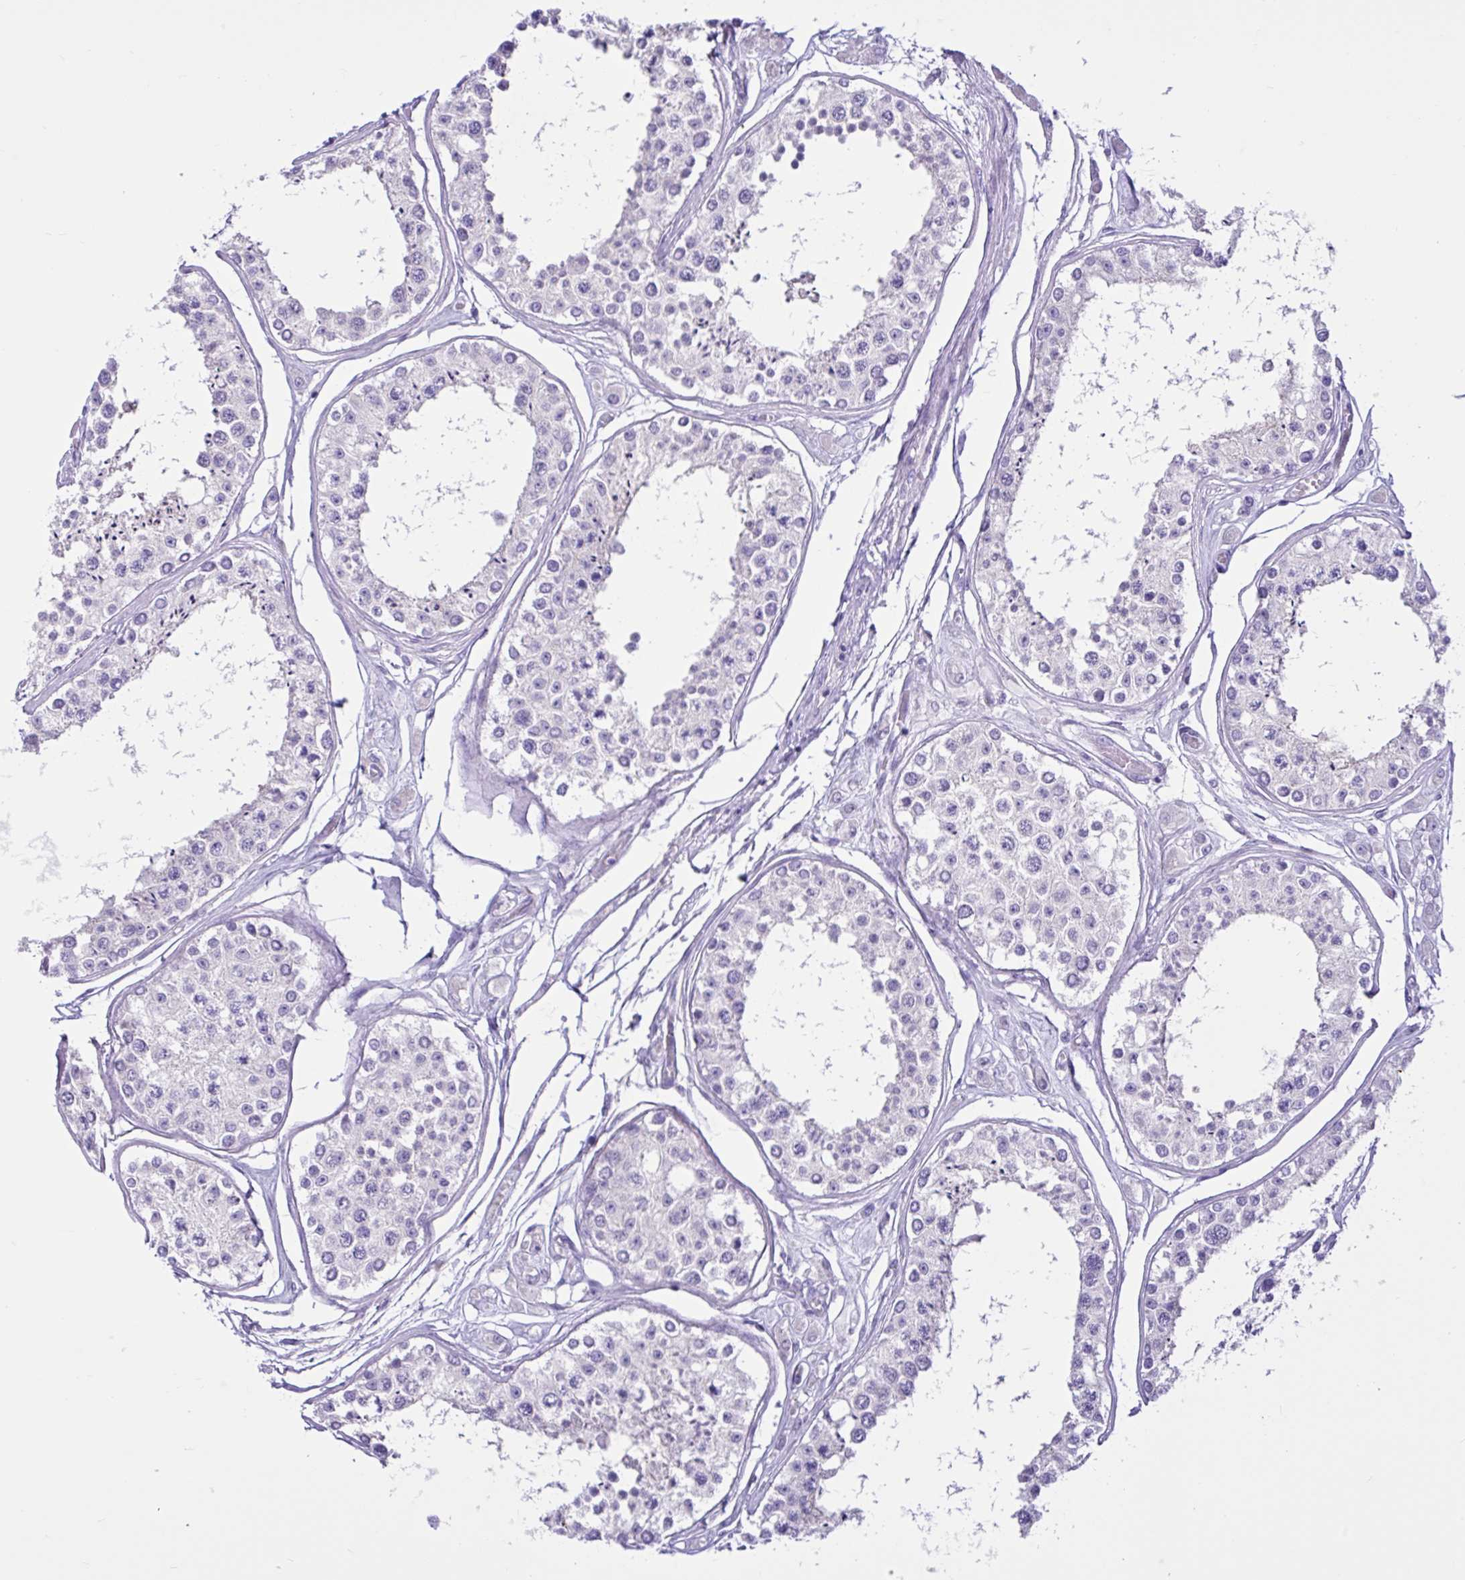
{"staining": {"intensity": "negative", "quantity": "none", "location": "none"}, "tissue": "testis", "cell_type": "Cells in seminiferous ducts", "image_type": "normal", "snomed": [{"axis": "morphology", "description": "Normal tissue, NOS"}, {"axis": "topography", "description": "Testis"}], "caption": "The photomicrograph shows no staining of cells in seminiferous ducts in unremarkable testis.", "gene": "CYP19A1", "patient": {"sex": "male", "age": 25}}